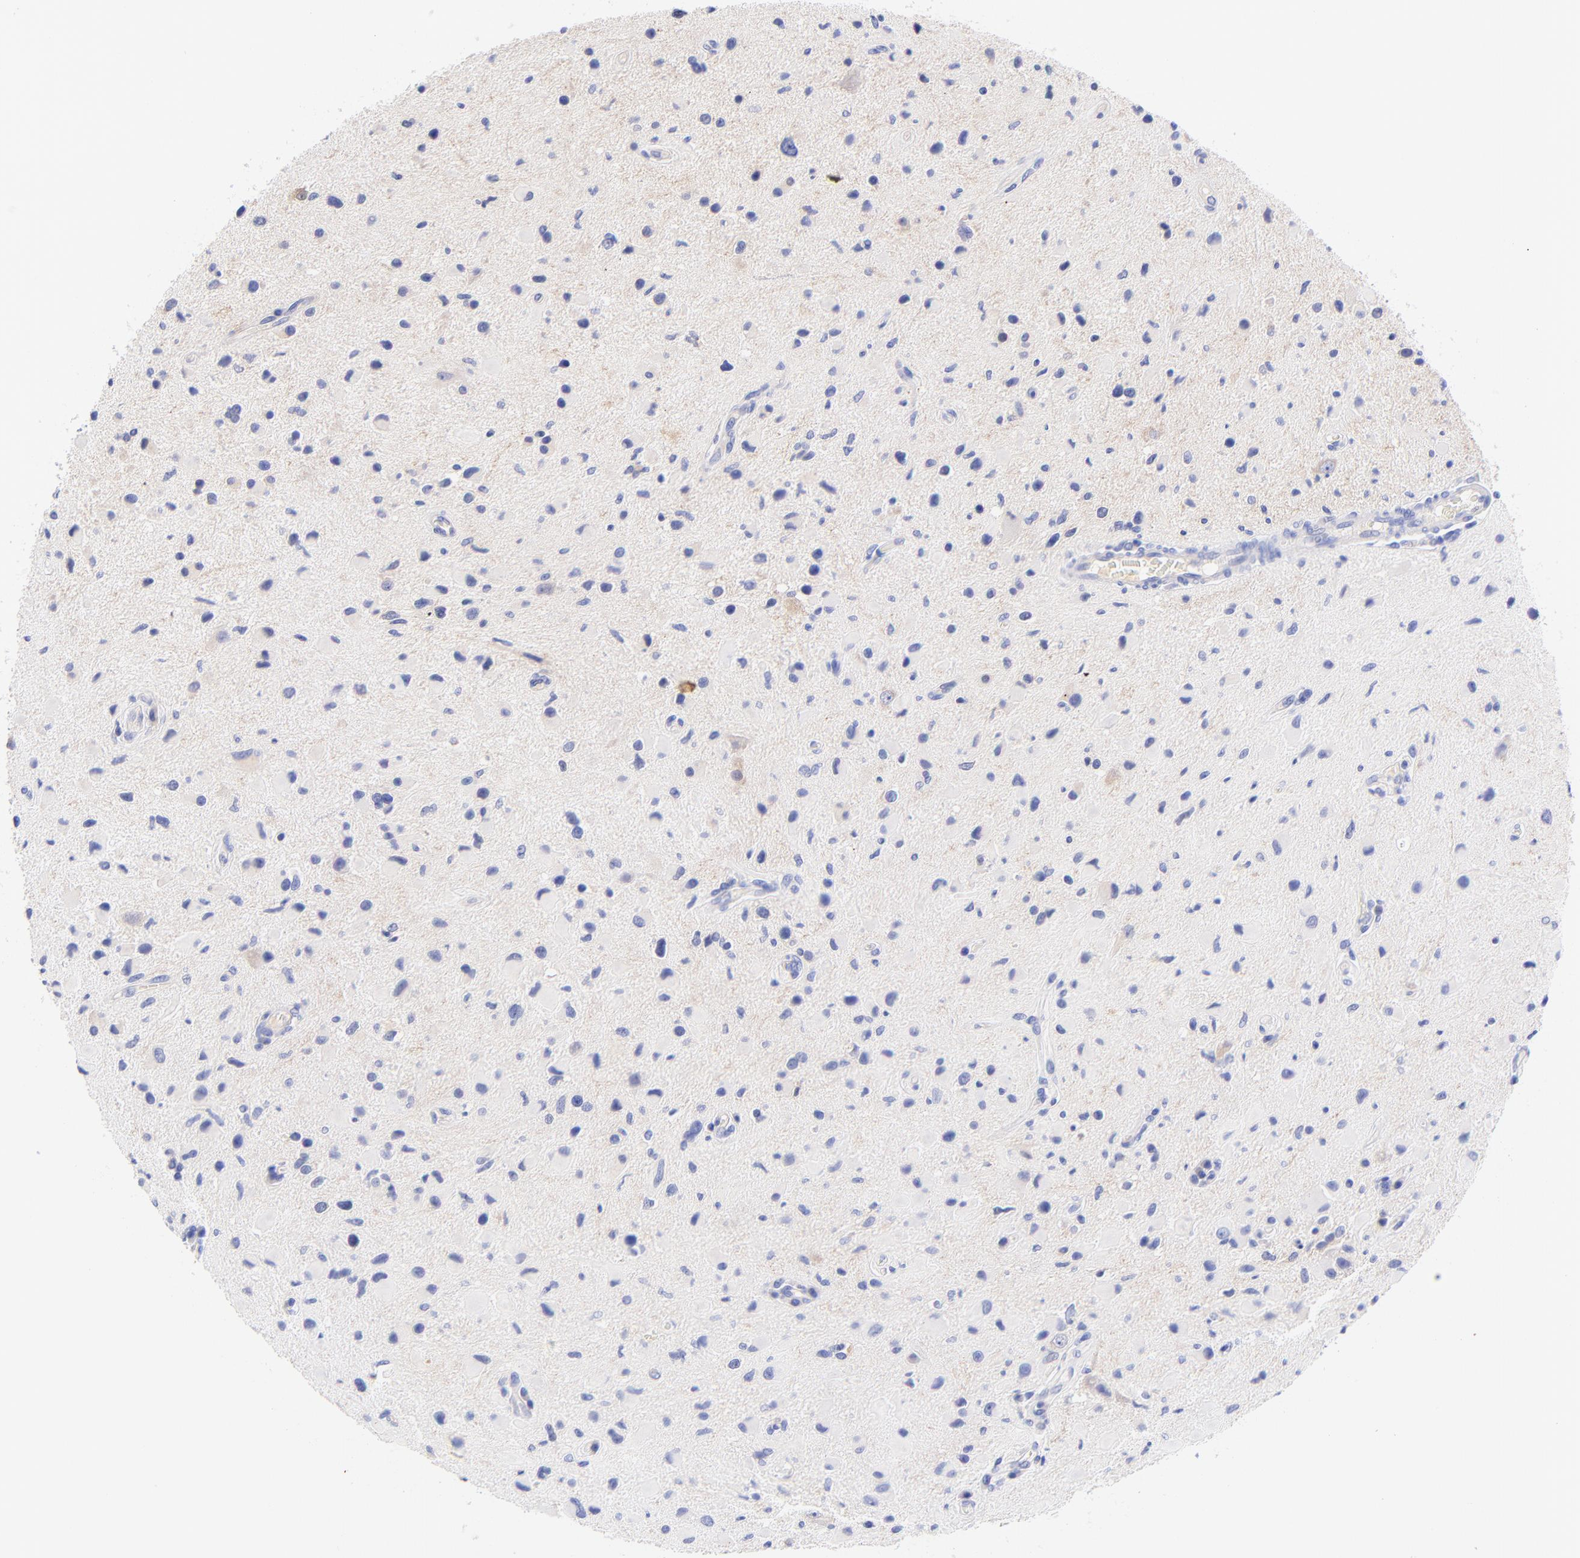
{"staining": {"intensity": "weak", "quantity": "<25%", "location": "cytoplasmic/membranous"}, "tissue": "glioma", "cell_type": "Tumor cells", "image_type": "cancer", "snomed": [{"axis": "morphology", "description": "Glioma, malignant, Low grade"}, {"axis": "topography", "description": "Brain"}], "caption": "Tumor cells show no significant protein staining in glioma.", "gene": "GPHN", "patient": {"sex": "female", "age": 32}}